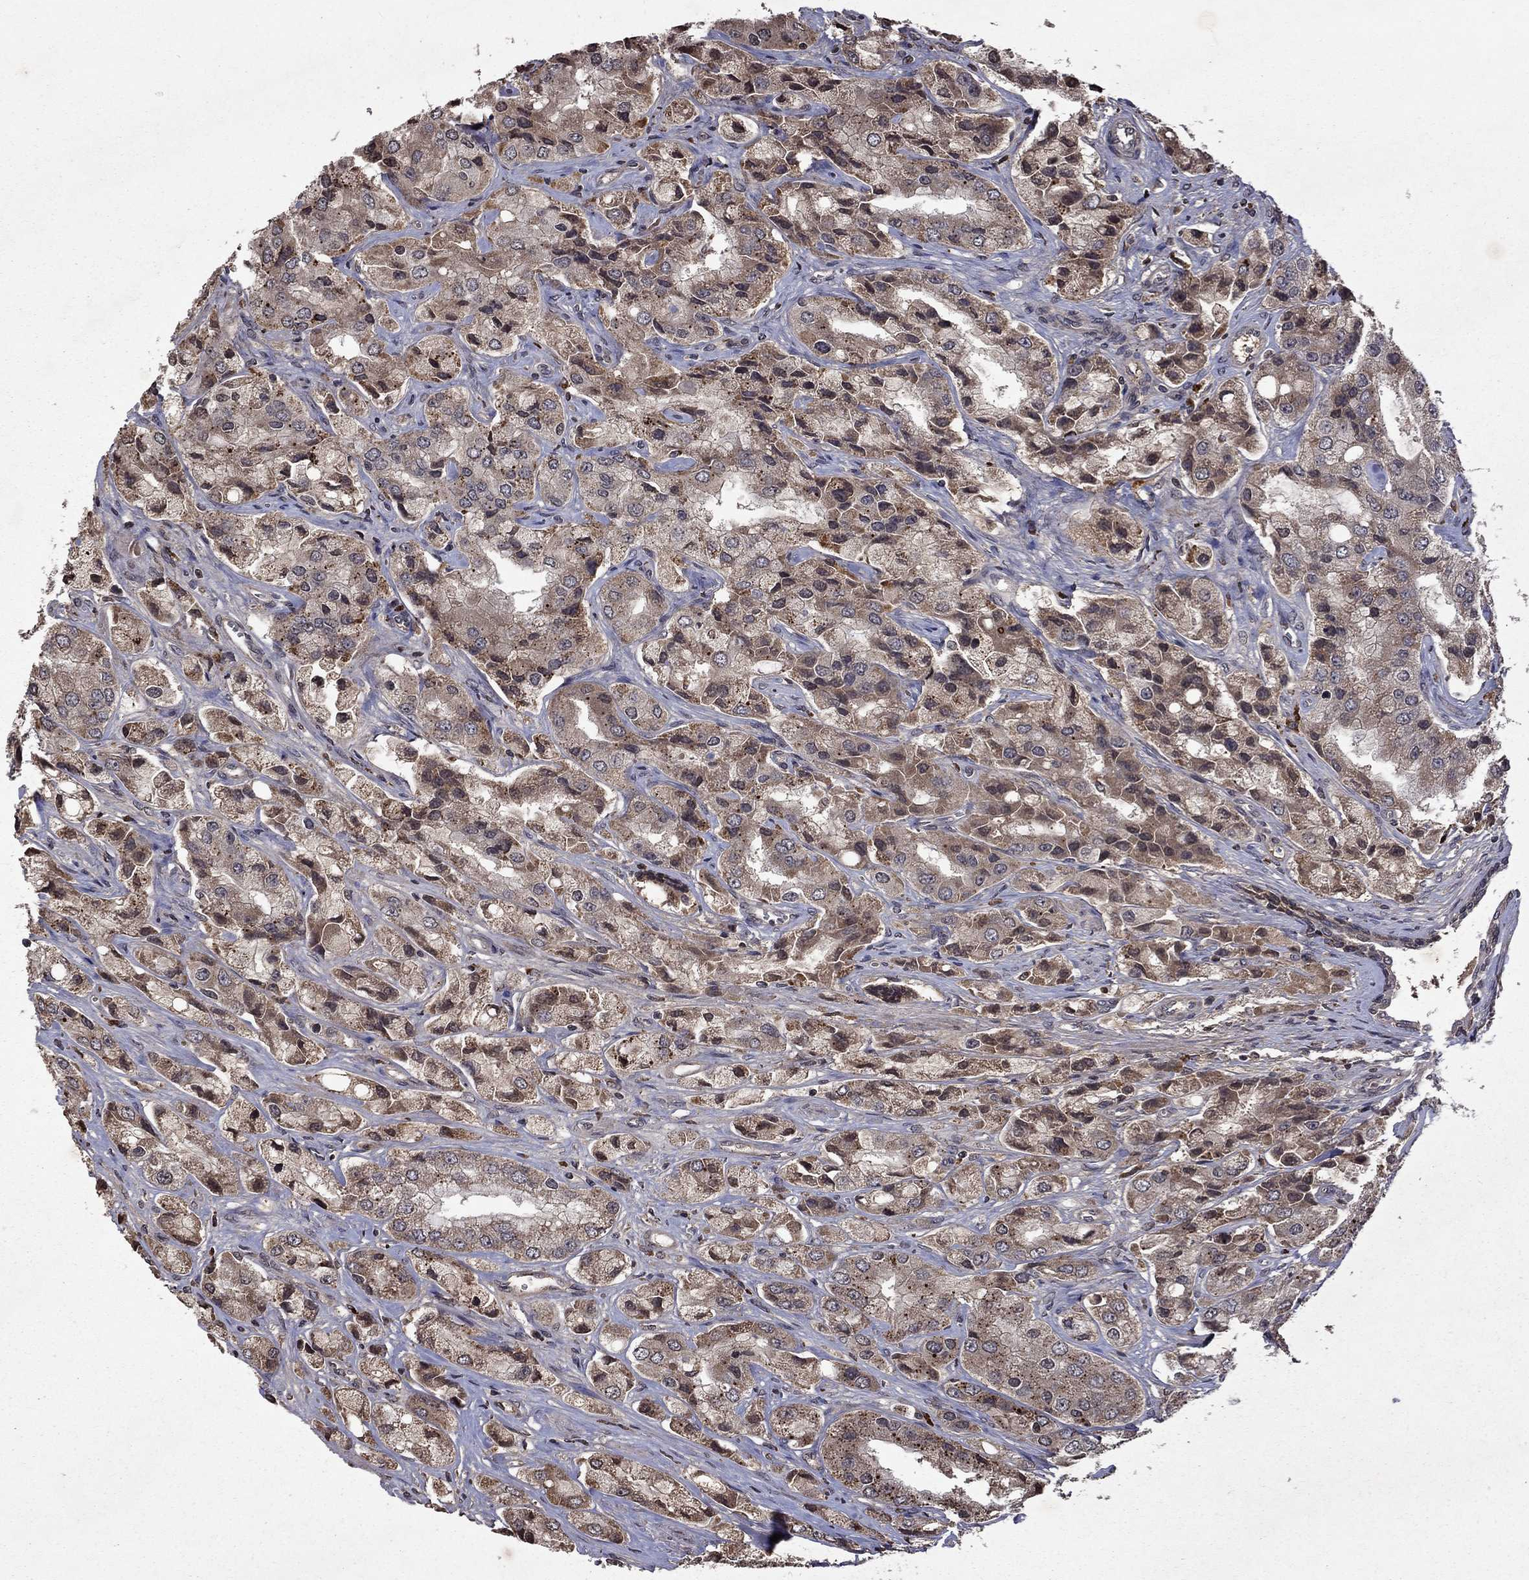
{"staining": {"intensity": "weak", "quantity": "25%-75%", "location": "cytoplasmic/membranous"}, "tissue": "prostate cancer", "cell_type": "Tumor cells", "image_type": "cancer", "snomed": [{"axis": "morphology", "description": "Adenocarcinoma, Low grade"}, {"axis": "topography", "description": "Prostate"}], "caption": "The photomicrograph demonstrates immunohistochemical staining of adenocarcinoma (low-grade) (prostate). There is weak cytoplasmic/membranous positivity is appreciated in about 25%-75% of tumor cells.", "gene": "NLGN1", "patient": {"sex": "male", "age": 69}}